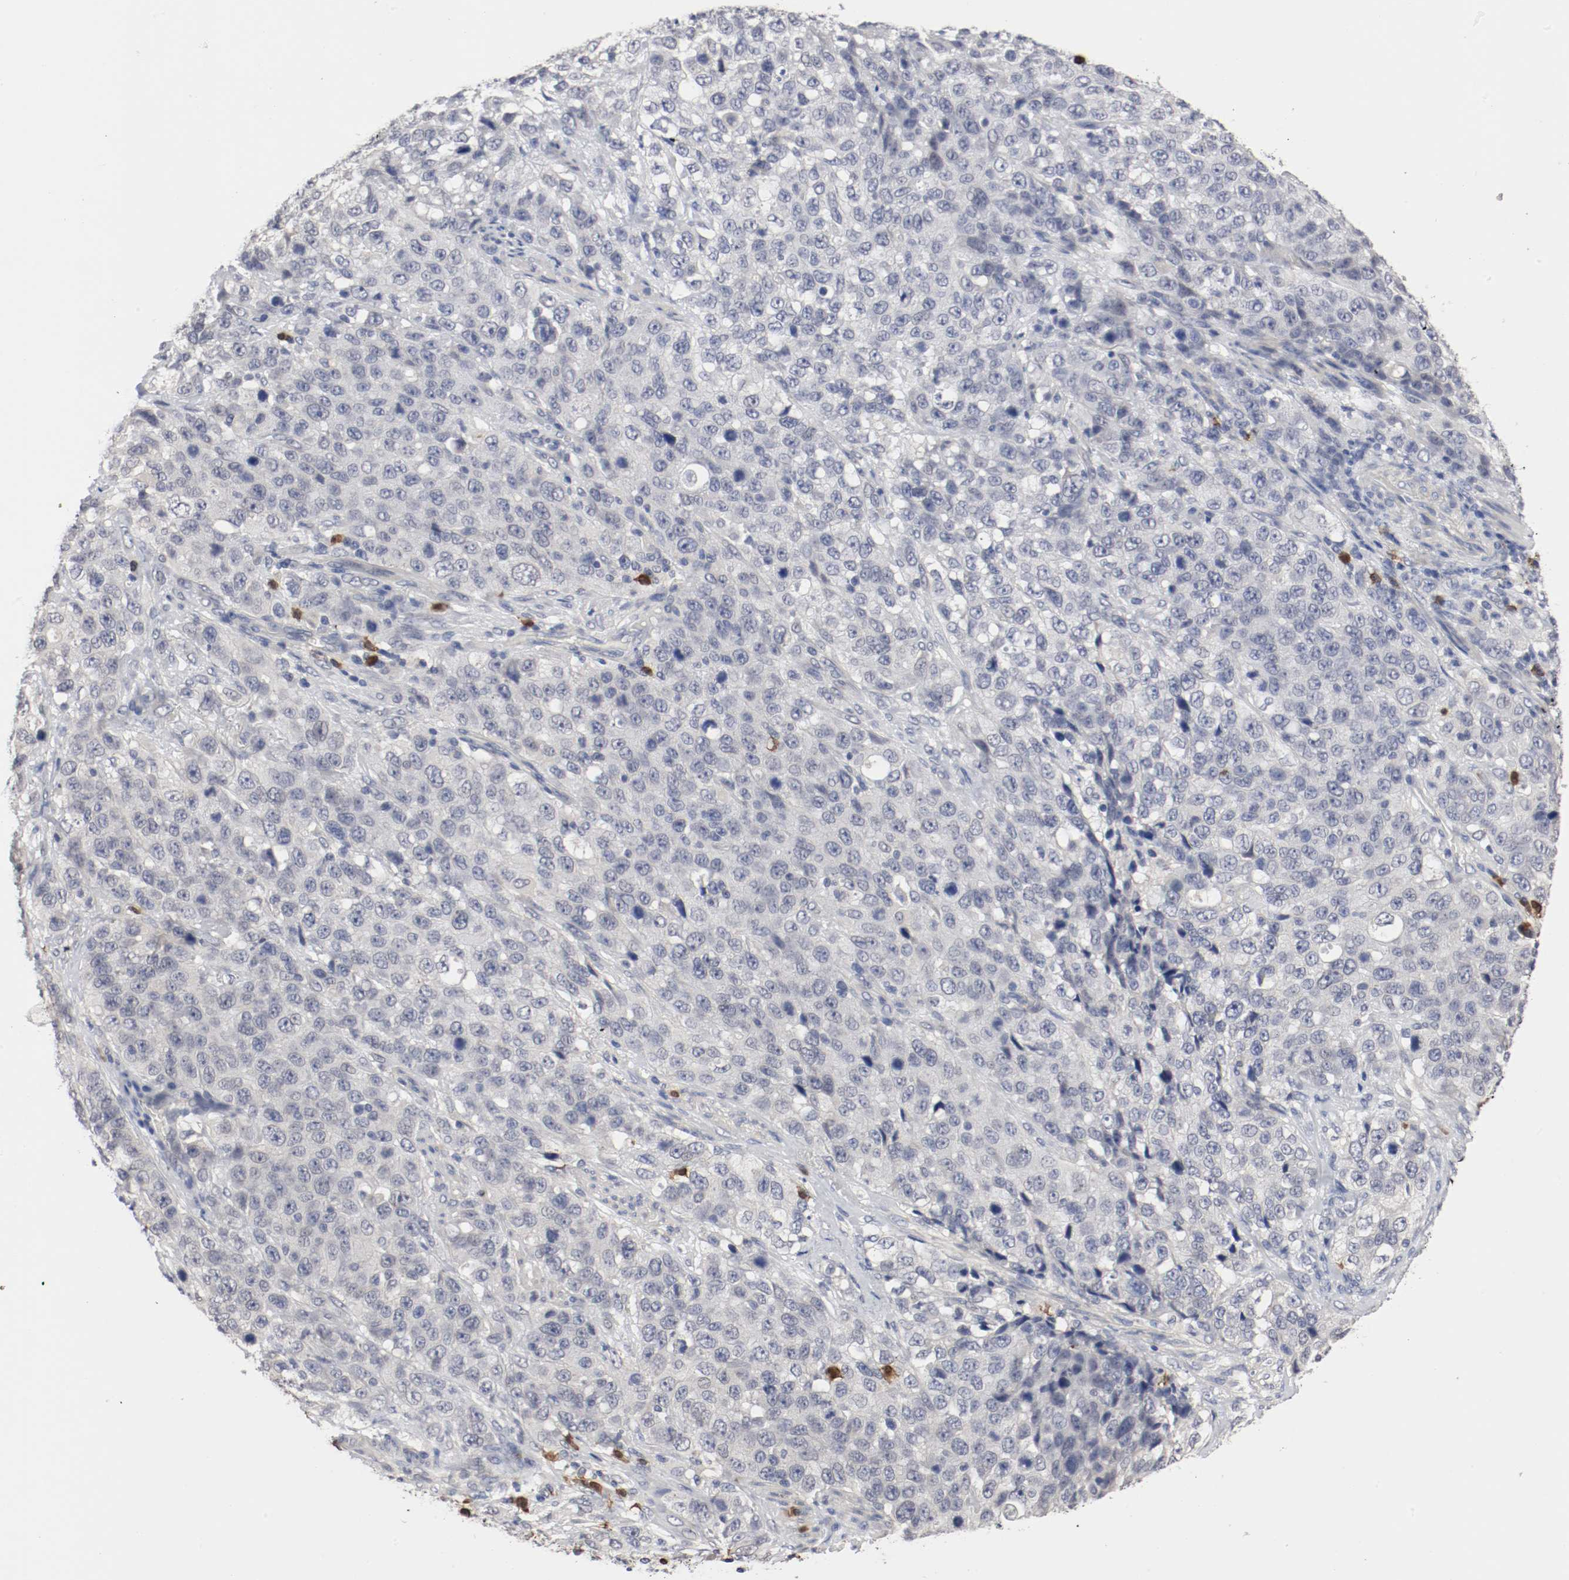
{"staining": {"intensity": "negative", "quantity": "none", "location": "none"}, "tissue": "stomach cancer", "cell_type": "Tumor cells", "image_type": "cancer", "snomed": [{"axis": "morphology", "description": "Normal tissue, NOS"}, {"axis": "morphology", "description": "Adenocarcinoma, NOS"}, {"axis": "topography", "description": "Stomach"}], "caption": "This is a photomicrograph of immunohistochemistry (IHC) staining of stomach adenocarcinoma, which shows no positivity in tumor cells.", "gene": "CEBPE", "patient": {"sex": "male", "age": 48}}